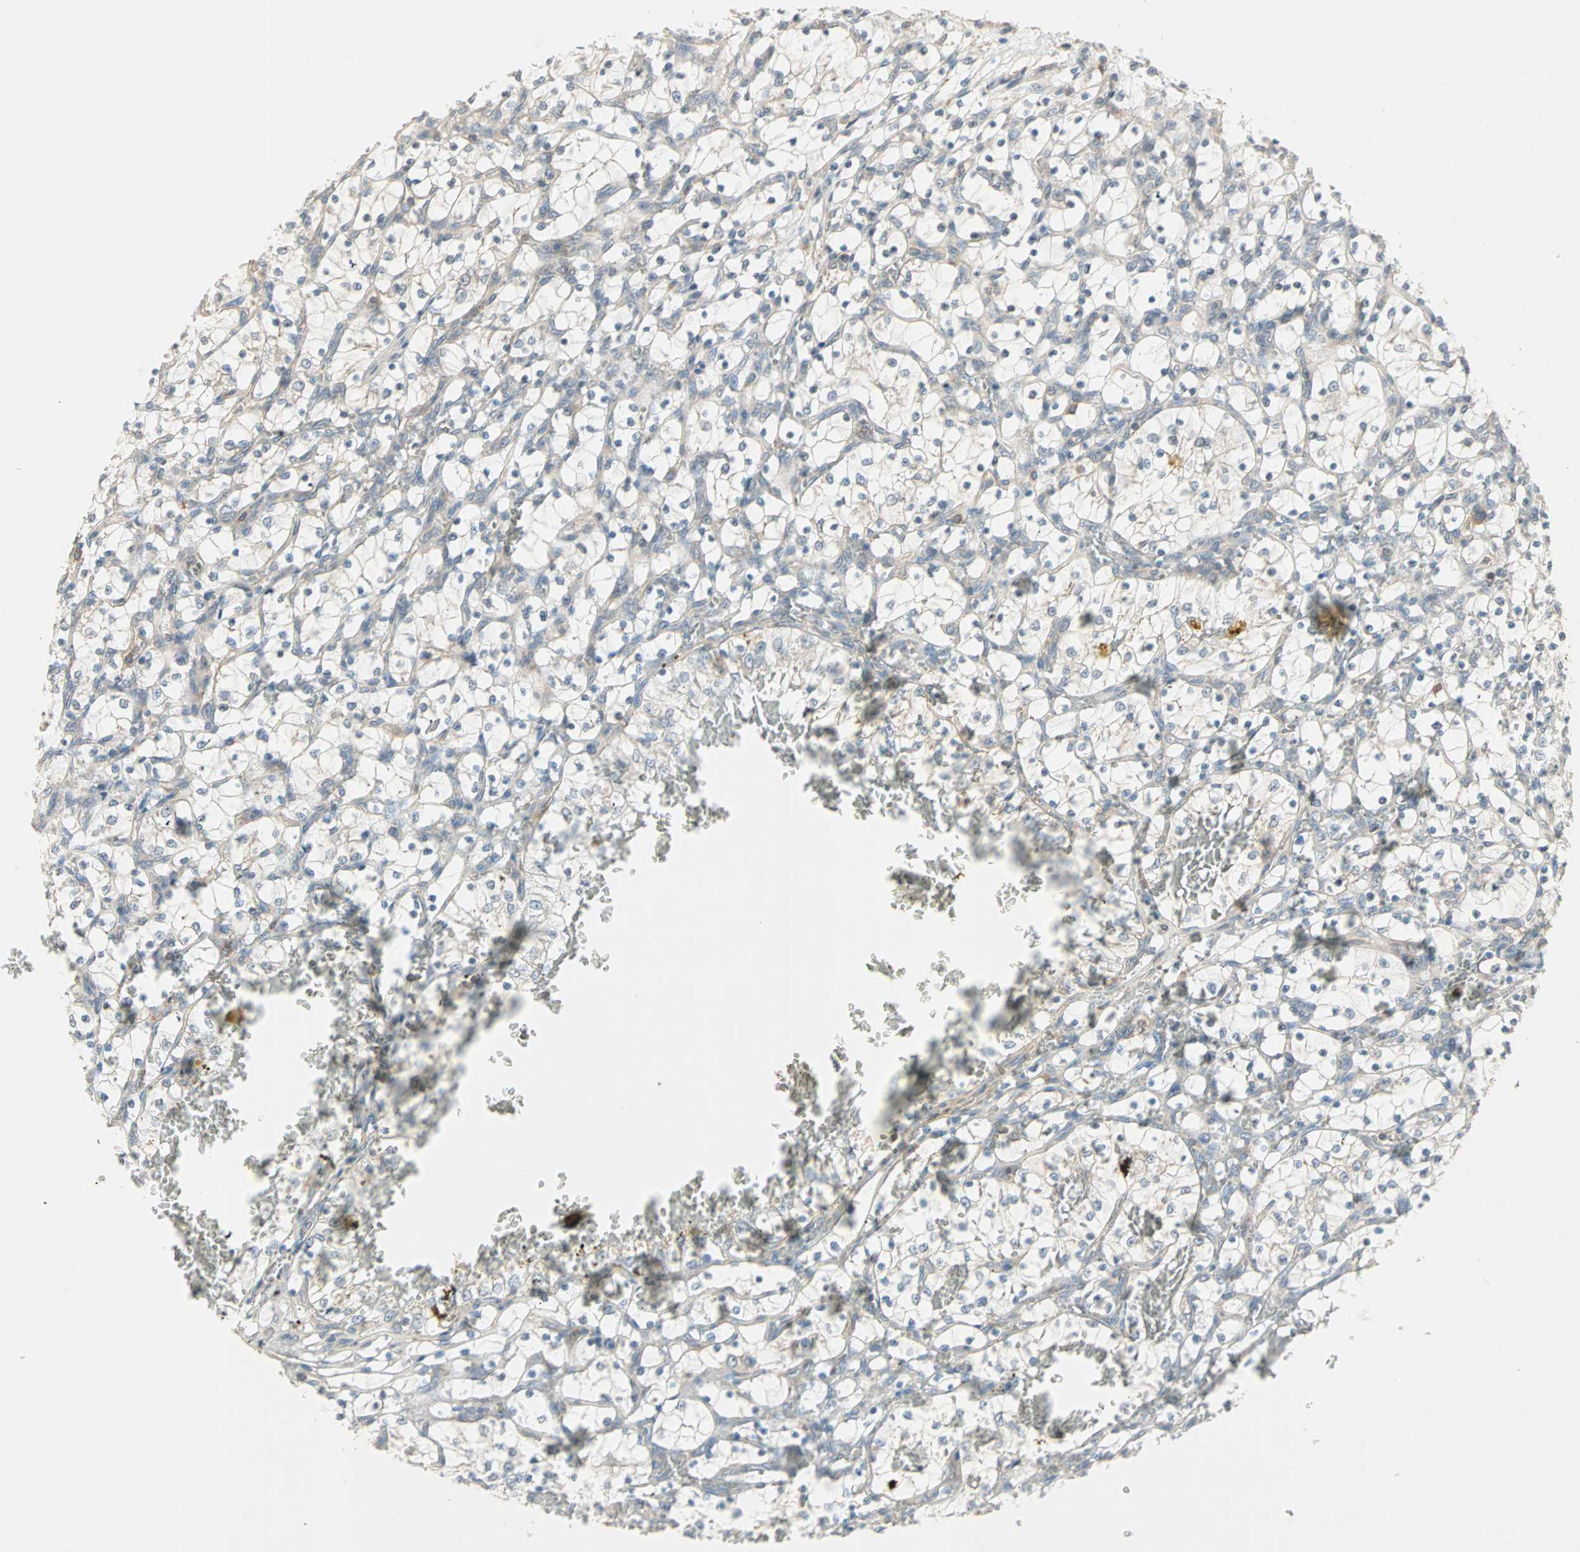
{"staining": {"intensity": "weak", "quantity": "25%-75%", "location": "cytoplasmic/membranous"}, "tissue": "renal cancer", "cell_type": "Tumor cells", "image_type": "cancer", "snomed": [{"axis": "morphology", "description": "Adenocarcinoma, NOS"}, {"axis": "topography", "description": "Kidney"}], "caption": "Immunohistochemistry micrograph of neoplastic tissue: human renal adenocarcinoma stained using immunohistochemistry (IHC) displays low levels of weak protein expression localized specifically in the cytoplasmic/membranous of tumor cells, appearing as a cytoplasmic/membranous brown color.", "gene": "ZFP36", "patient": {"sex": "female", "age": 69}}